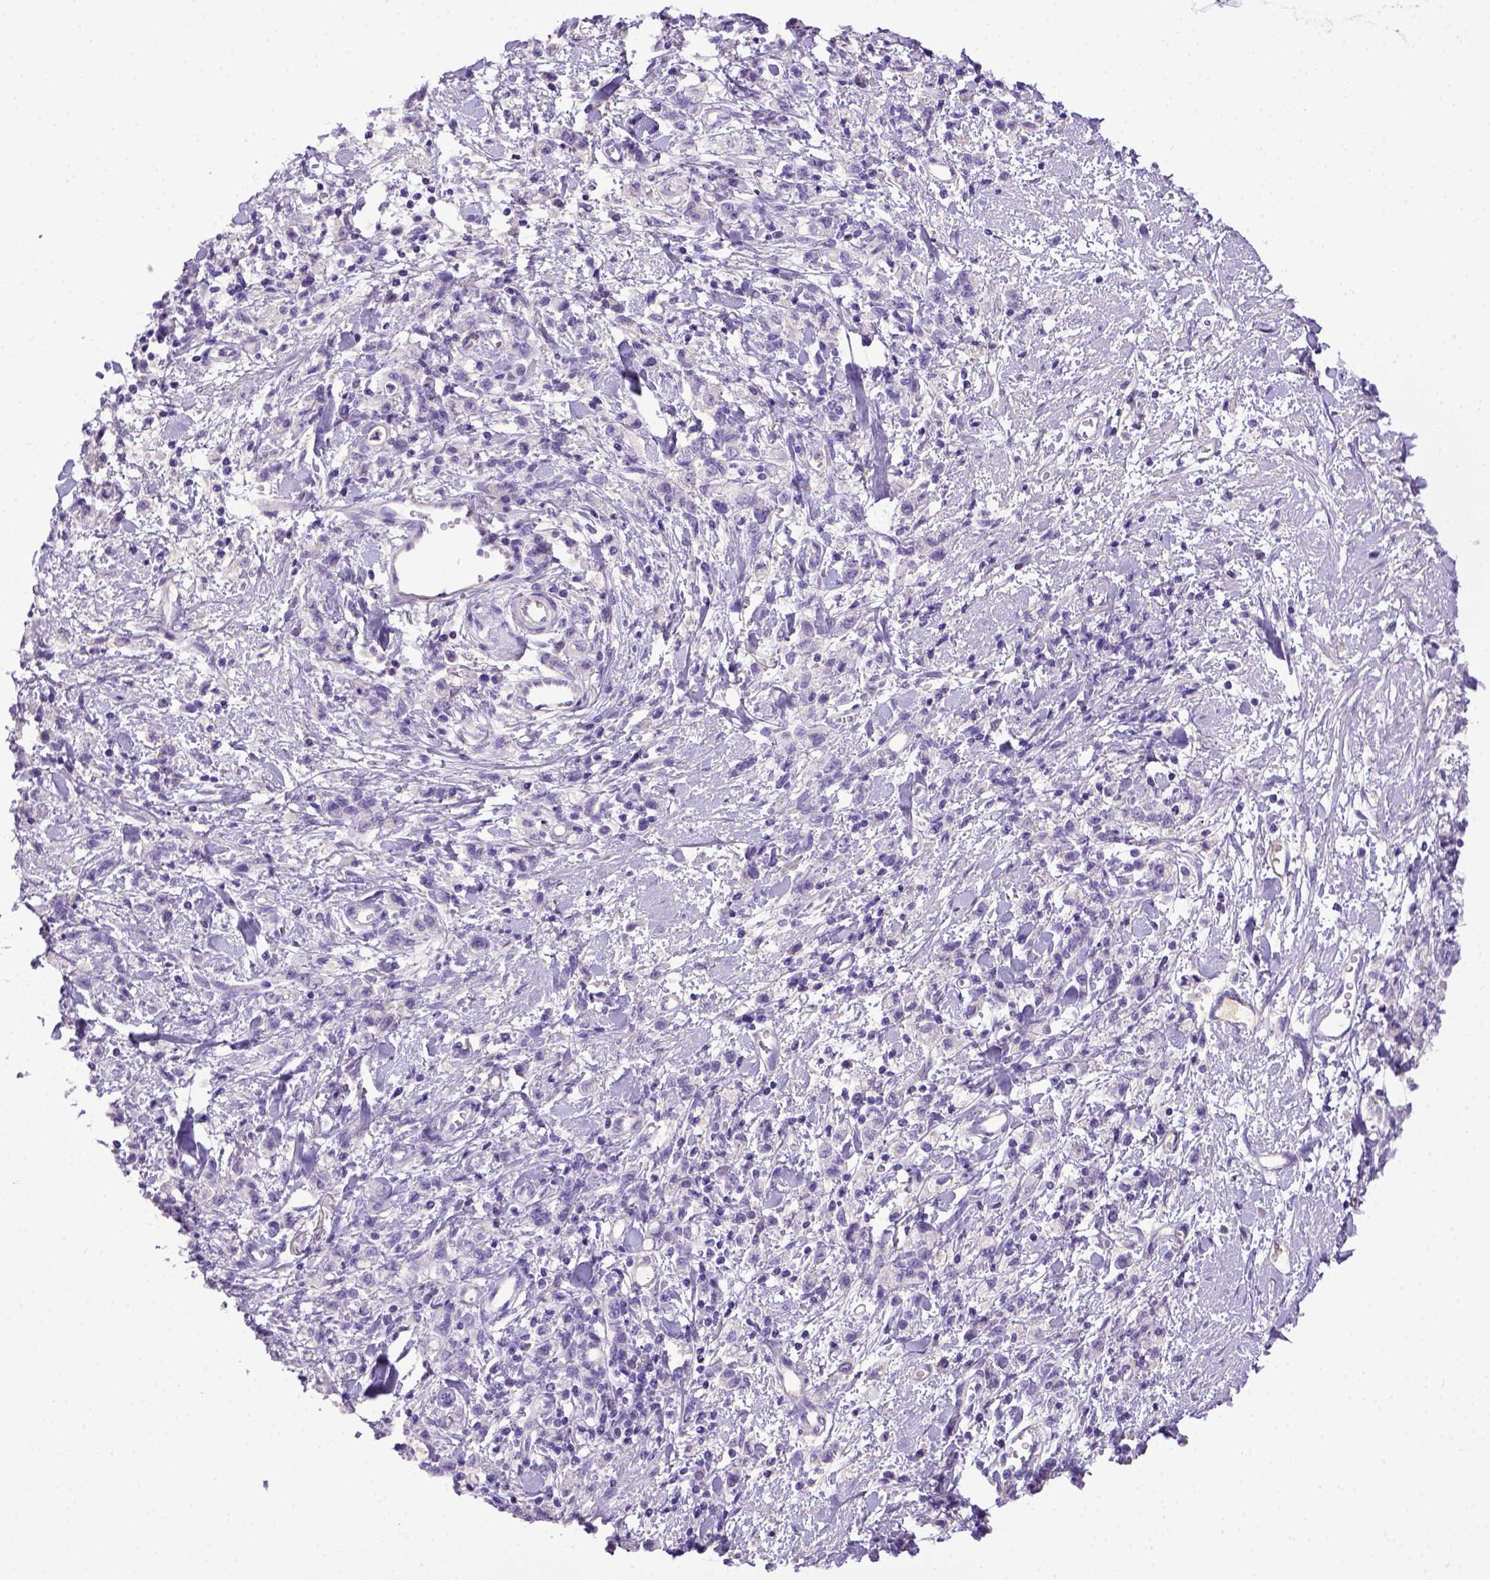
{"staining": {"intensity": "negative", "quantity": "none", "location": "none"}, "tissue": "stomach cancer", "cell_type": "Tumor cells", "image_type": "cancer", "snomed": [{"axis": "morphology", "description": "Adenocarcinoma, NOS"}, {"axis": "topography", "description": "Stomach"}], "caption": "Immunohistochemistry (IHC) of human stomach cancer (adenocarcinoma) reveals no expression in tumor cells.", "gene": "ITIH4", "patient": {"sex": "male", "age": 77}}